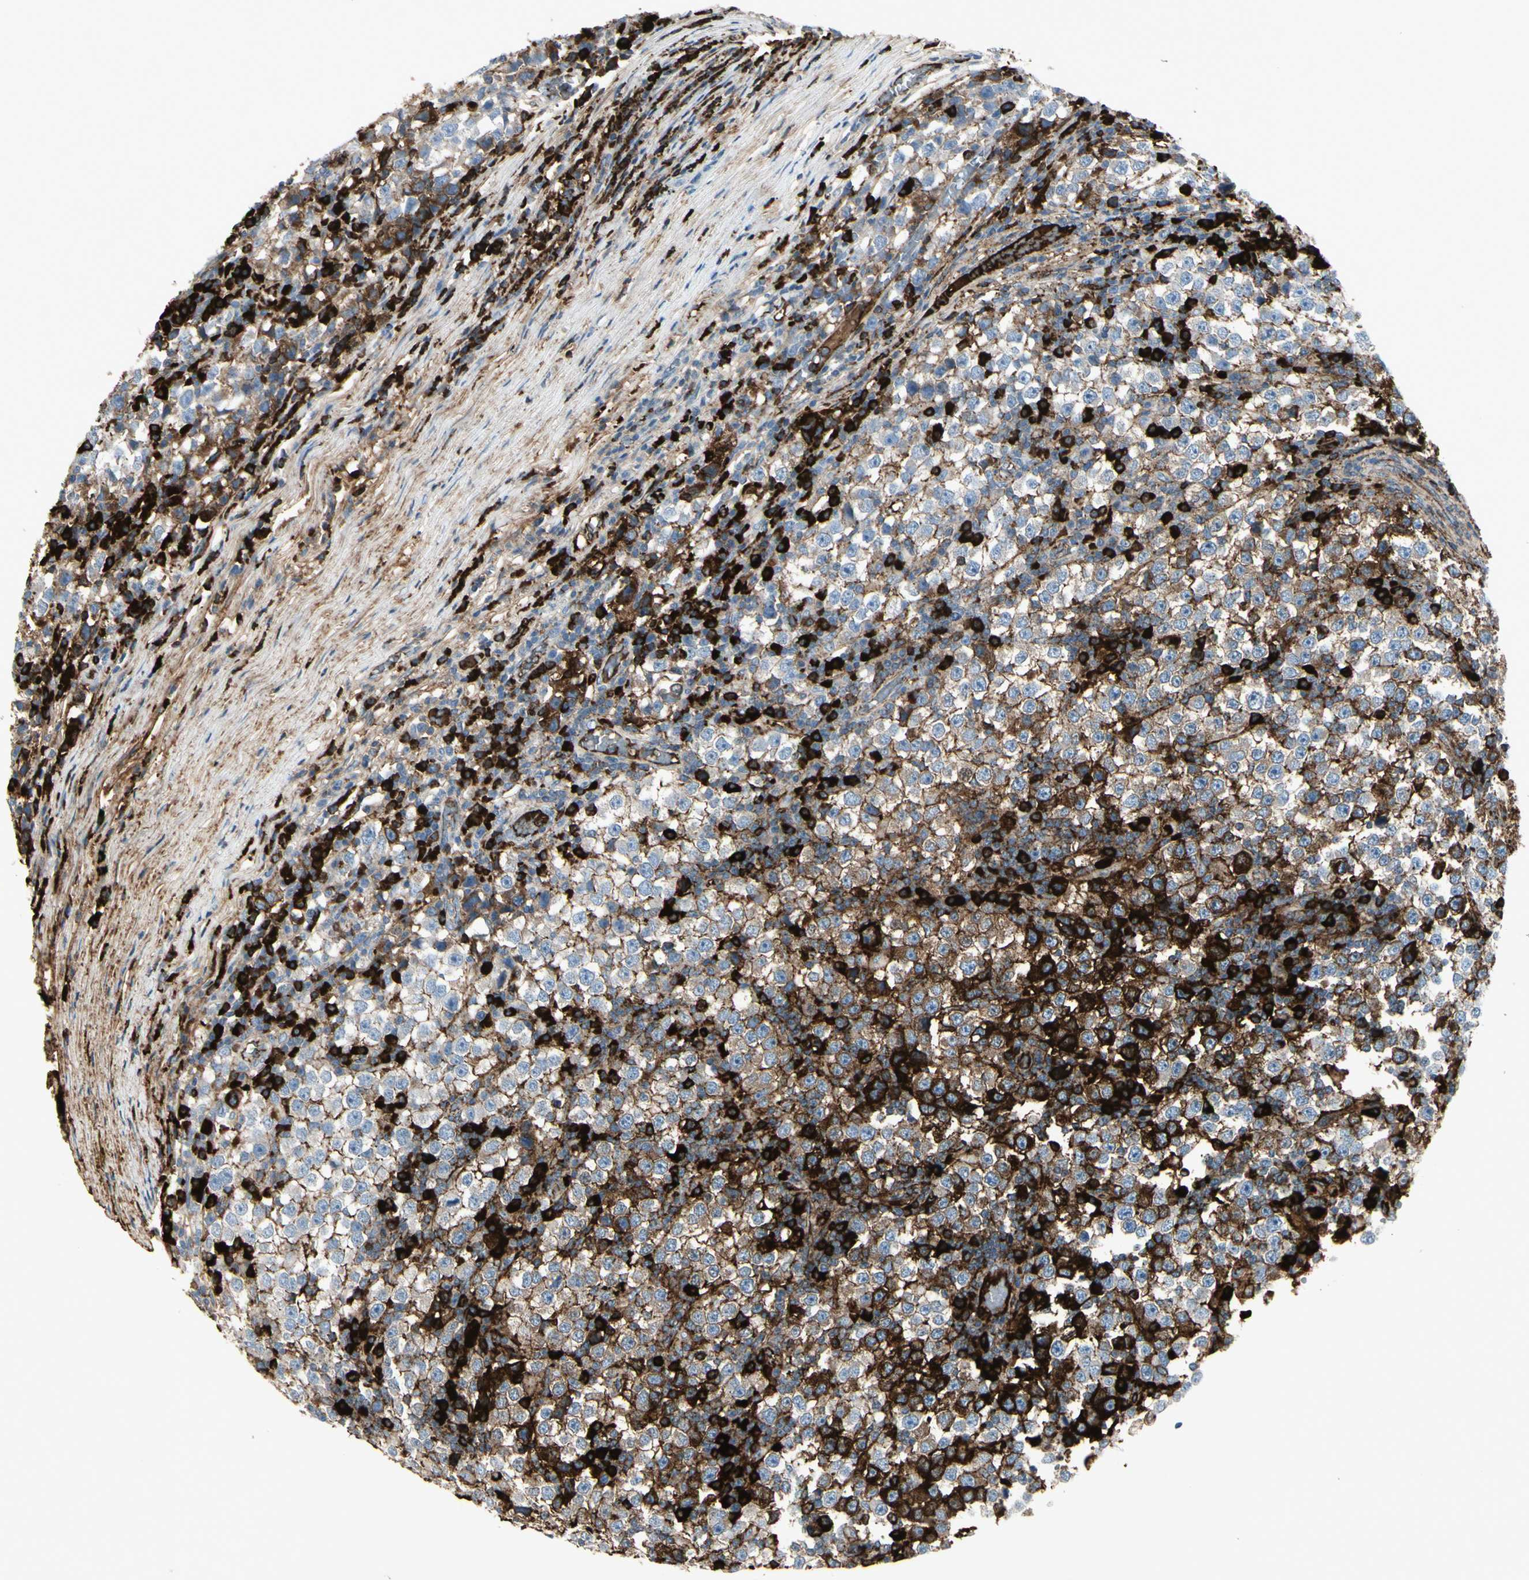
{"staining": {"intensity": "strong", "quantity": "25%-75%", "location": "cytoplasmic/membranous"}, "tissue": "testis cancer", "cell_type": "Tumor cells", "image_type": "cancer", "snomed": [{"axis": "morphology", "description": "Seminoma, NOS"}, {"axis": "topography", "description": "Testis"}], "caption": "Seminoma (testis) was stained to show a protein in brown. There is high levels of strong cytoplasmic/membranous positivity in about 25%-75% of tumor cells.", "gene": "IGHG1", "patient": {"sex": "male", "age": 65}}